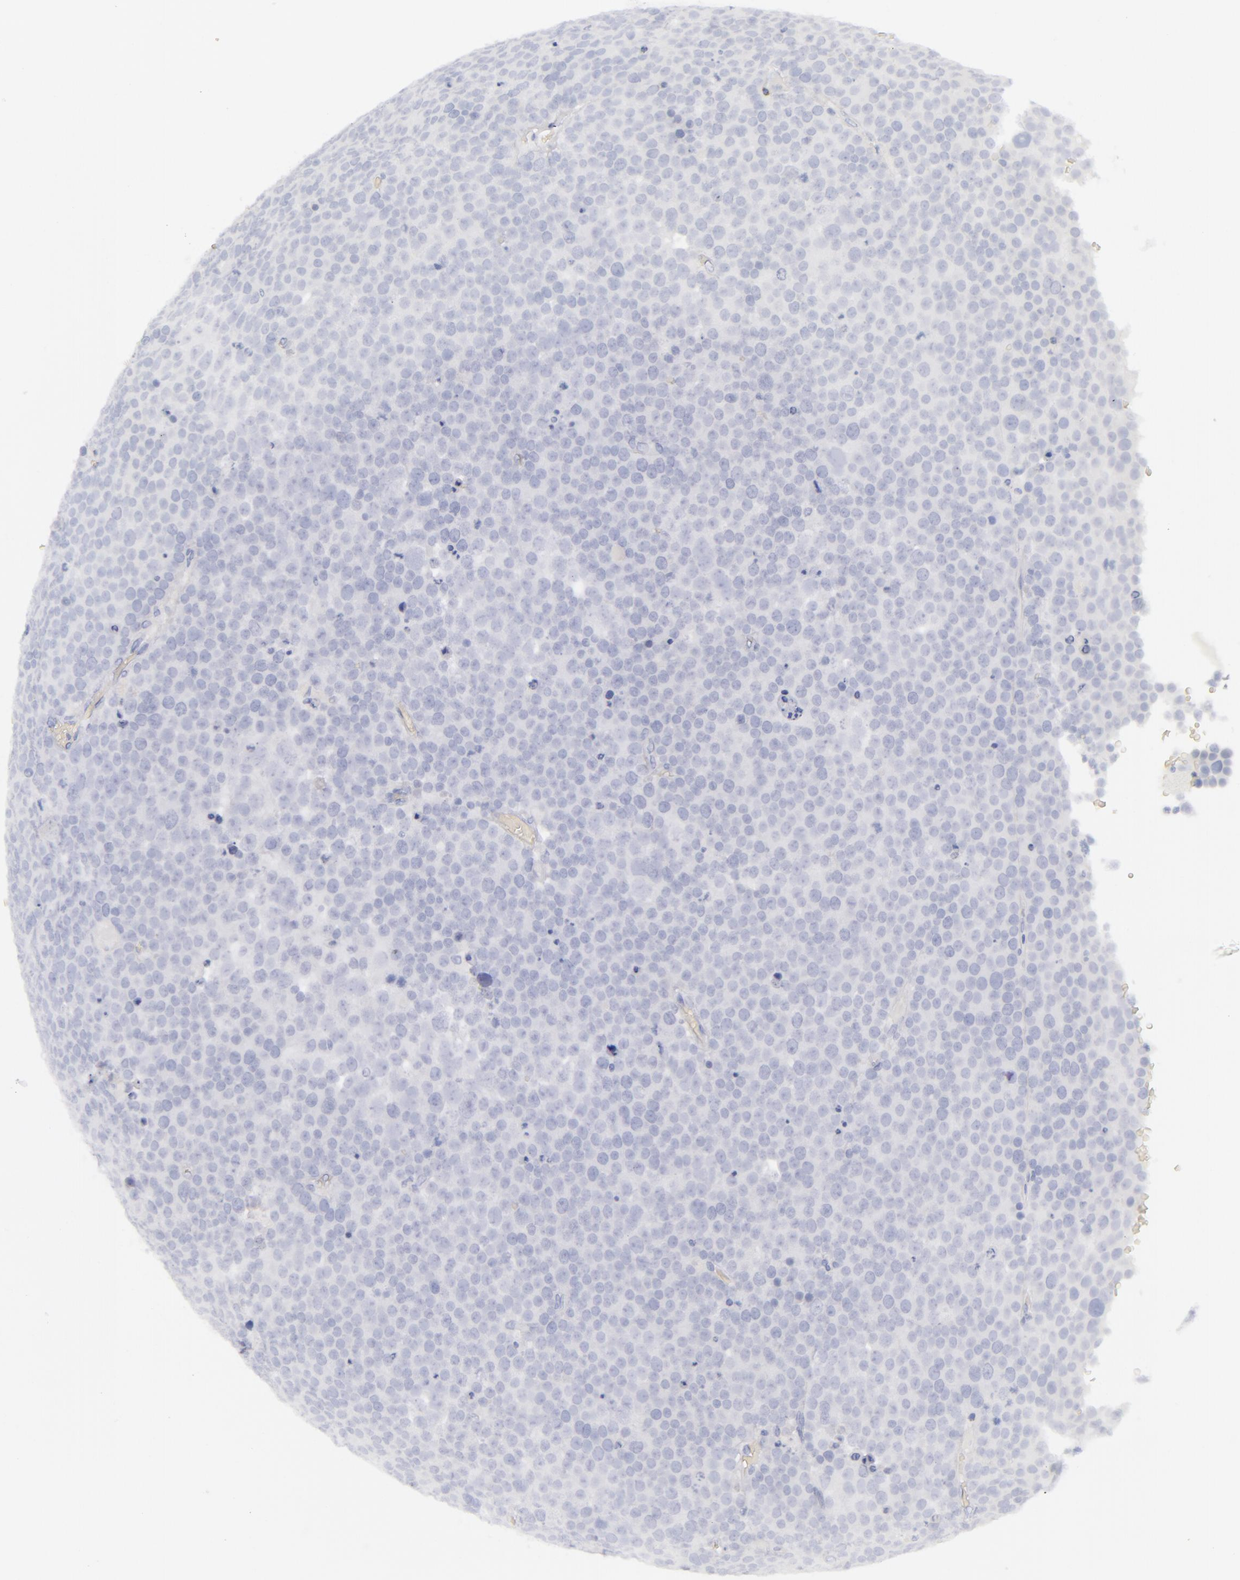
{"staining": {"intensity": "negative", "quantity": "none", "location": "none"}, "tissue": "testis cancer", "cell_type": "Tumor cells", "image_type": "cancer", "snomed": [{"axis": "morphology", "description": "Seminoma, NOS"}, {"axis": "topography", "description": "Testis"}], "caption": "This histopathology image is of seminoma (testis) stained with immunohistochemistry (IHC) to label a protein in brown with the nuclei are counter-stained blue. There is no expression in tumor cells.", "gene": "CD22", "patient": {"sex": "male", "age": 71}}